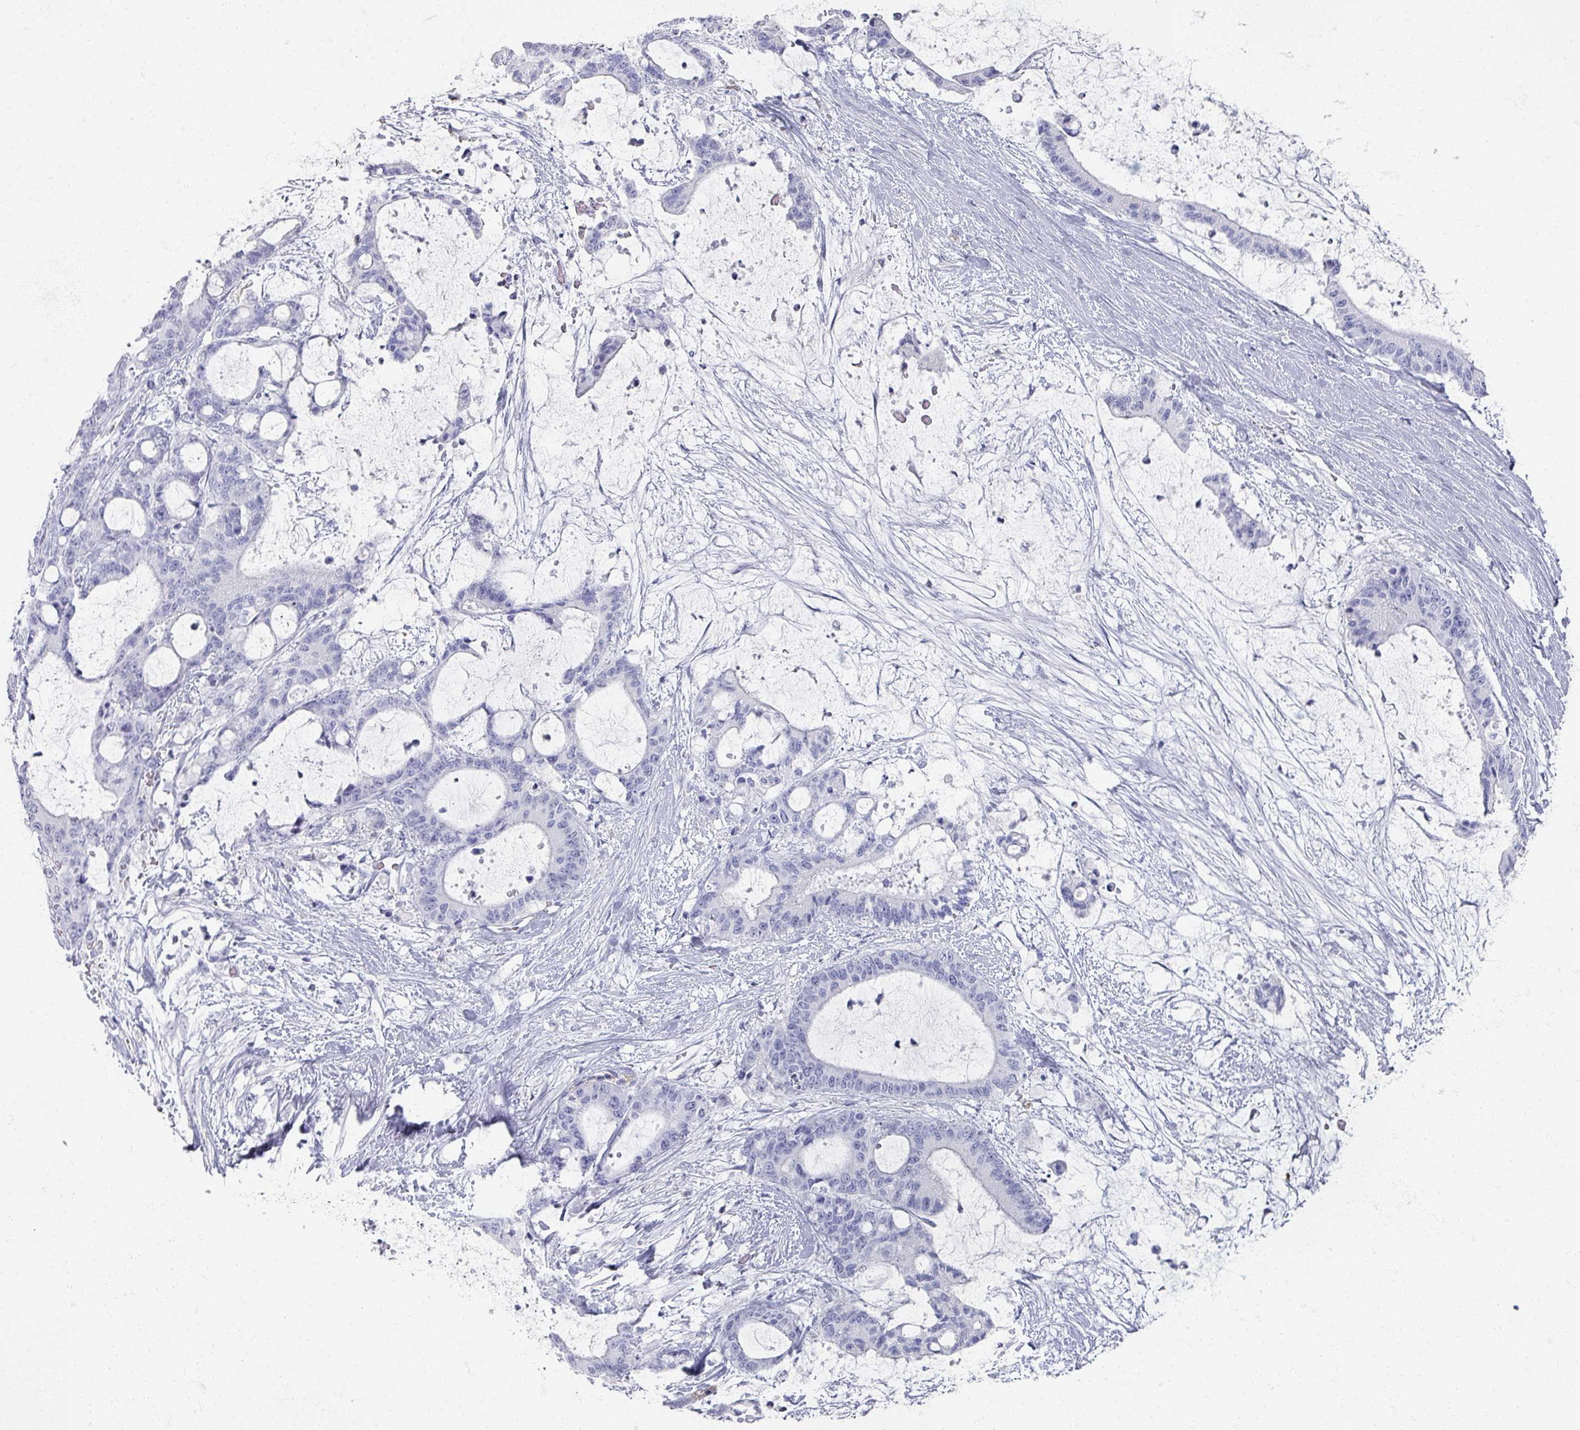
{"staining": {"intensity": "negative", "quantity": "none", "location": "none"}, "tissue": "liver cancer", "cell_type": "Tumor cells", "image_type": "cancer", "snomed": [{"axis": "morphology", "description": "Normal tissue, NOS"}, {"axis": "morphology", "description": "Cholangiocarcinoma"}, {"axis": "topography", "description": "Liver"}, {"axis": "topography", "description": "Peripheral nerve tissue"}], "caption": "Immunohistochemistry (IHC) image of human liver cancer (cholangiocarcinoma) stained for a protein (brown), which displays no expression in tumor cells.", "gene": "OMG", "patient": {"sex": "female", "age": 73}}